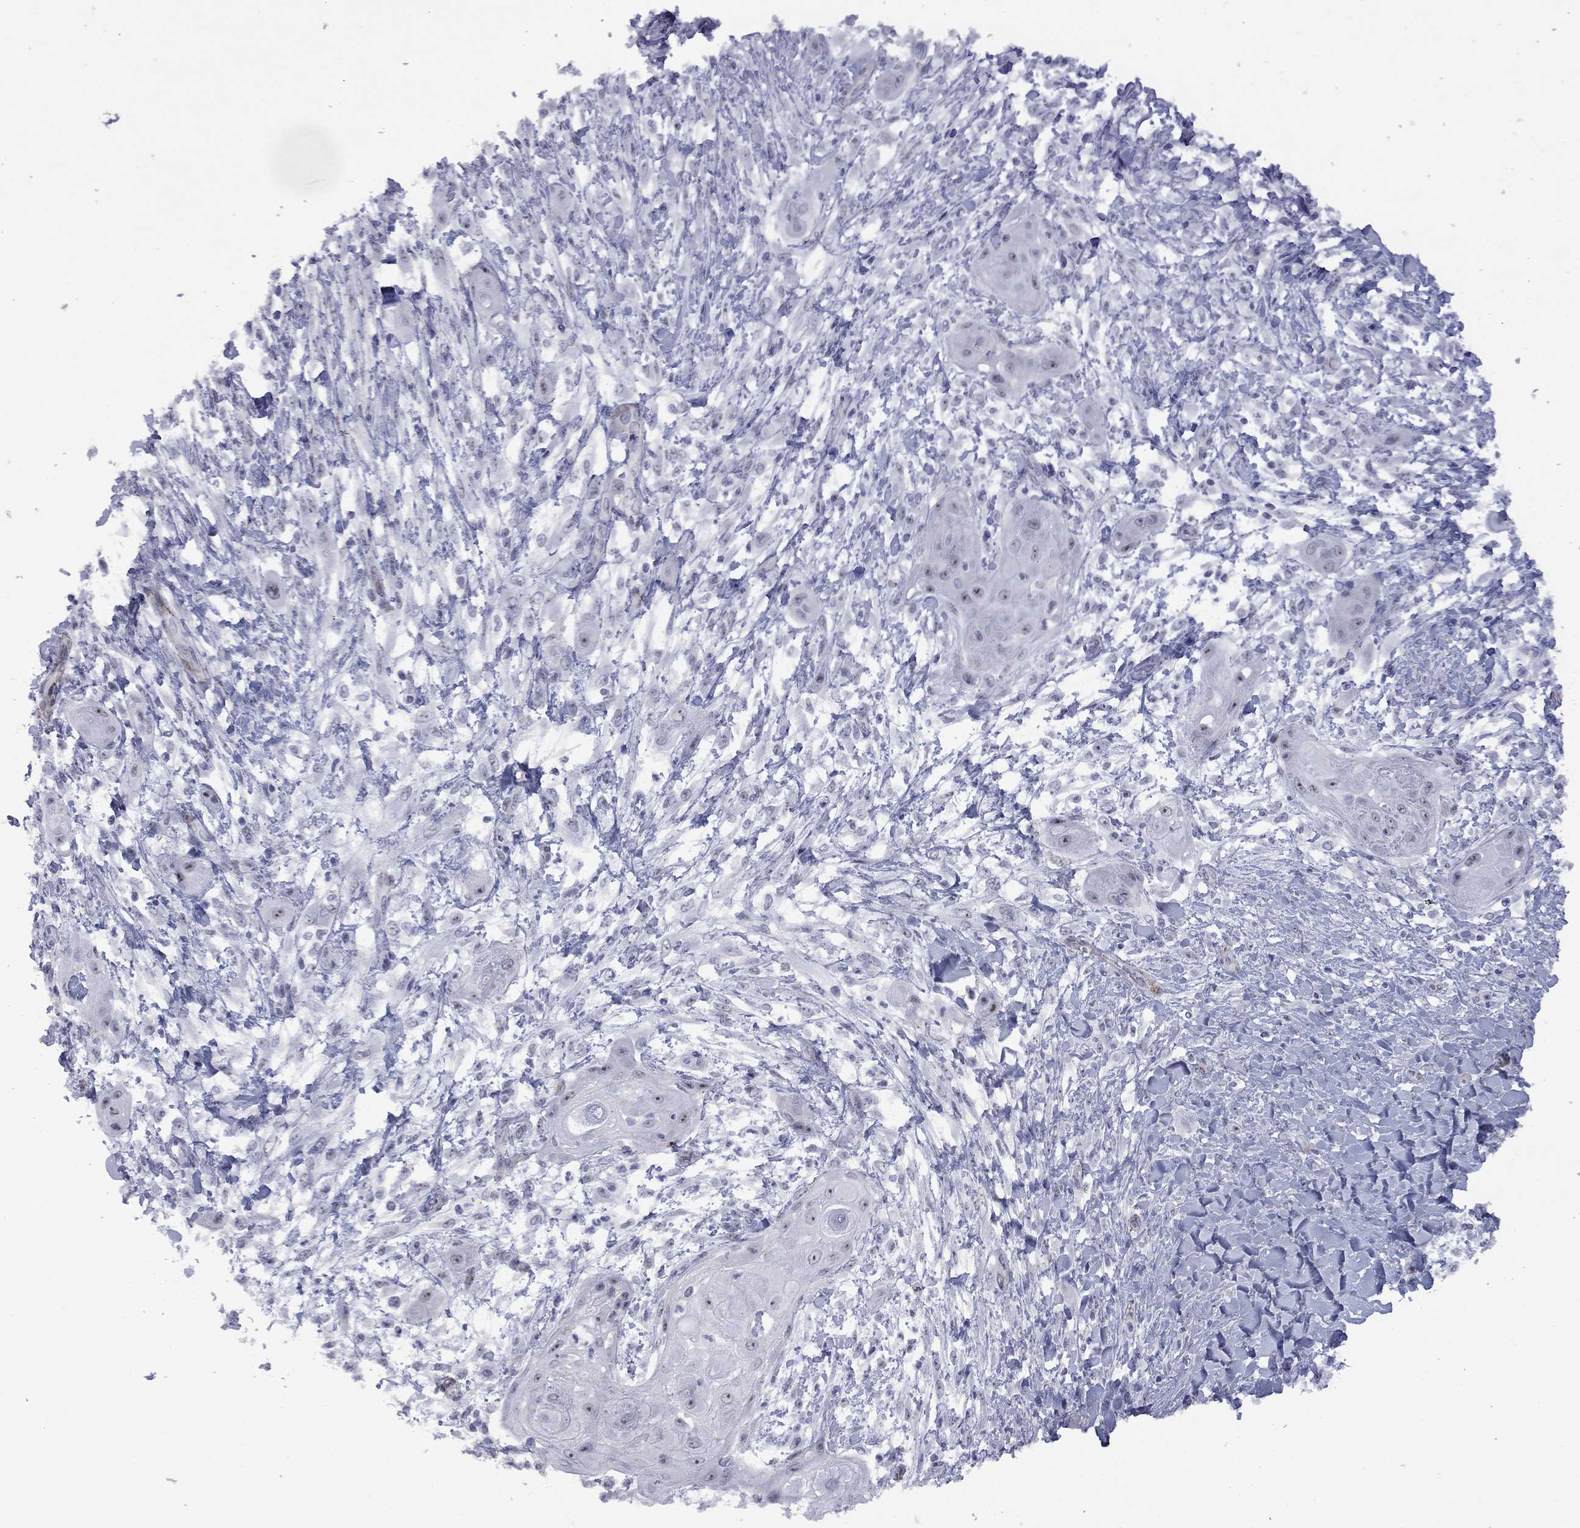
{"staining": {"intensity": "weak", "quantity": ">75%", "location": "nuclear"}, "tissue": "skin cancer", "cell_type": "Tumor cells", "image_type": "cancer", "snomed": [{"axis": "morphology", "description": "Squamous cell carcinoma, NOS"}, {"axis": "topography", "description": "Skin"}], "caption": "Skin cancer (squamous cell carcinoma) was stained to show a protein in brown. There is low levels of weak nuclear staining in approximately >75% of tumor cells.", "gene": "GSG1L", "patient": {"sex": "male", "age": 62}}